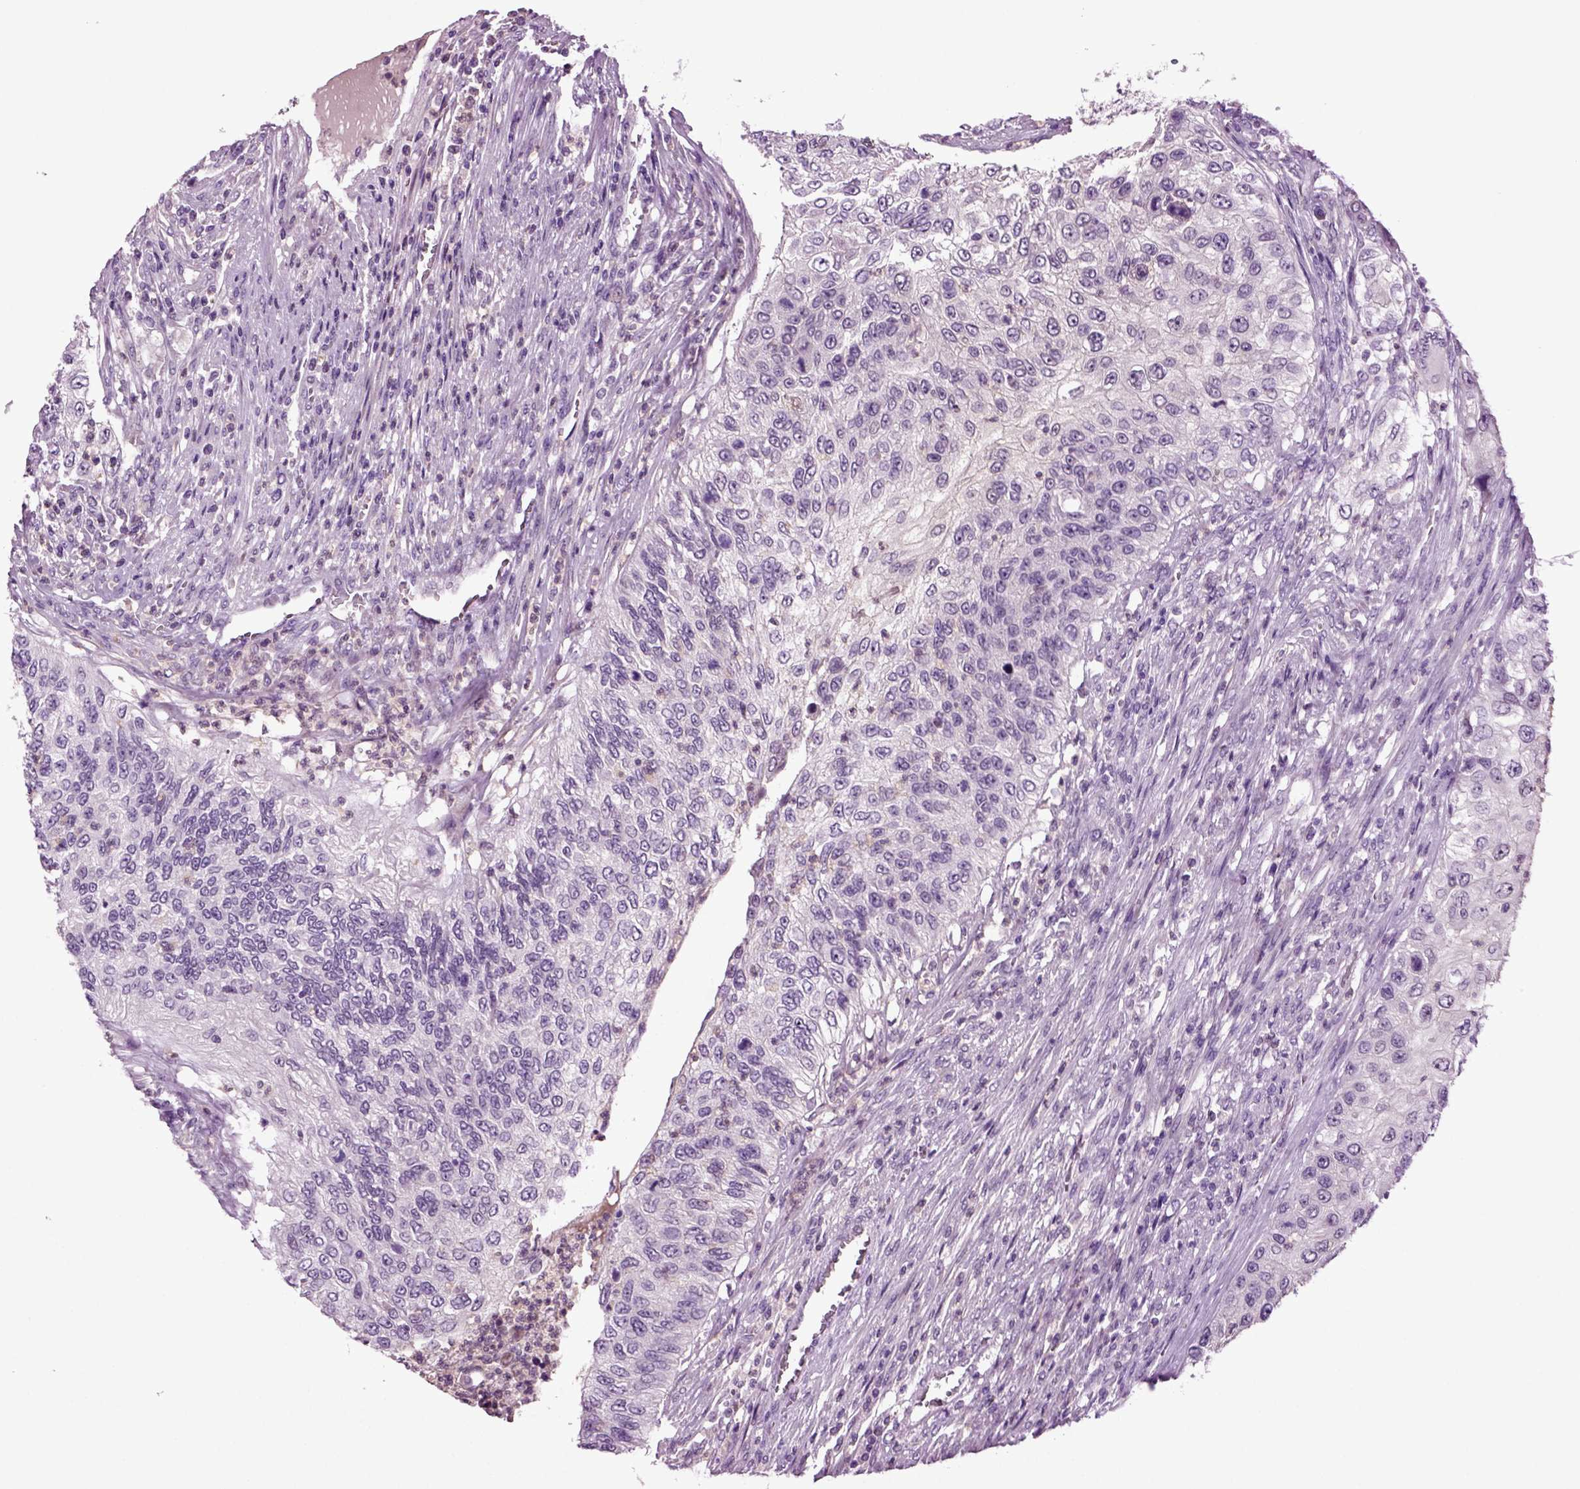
{"staining": {"intensity": "negative", "quantity": "none", "location": "none"}, "tissue": "urothelial cancer", "cell_type": "Tumor cells", "image_type": "cancer", "snomed": [{"axis": "morphology", "description": "Urothelial carcinoma, High grade"}, {"axis": "topography", "description": "Urinary bladder"}], "caption": "Human urothelial cancer stained for a protein using immunohistochemistry (IHC) displays no staining in tumor cells.", "gene": "FGF11", "patient": {"sex": "female", "age": 60}}